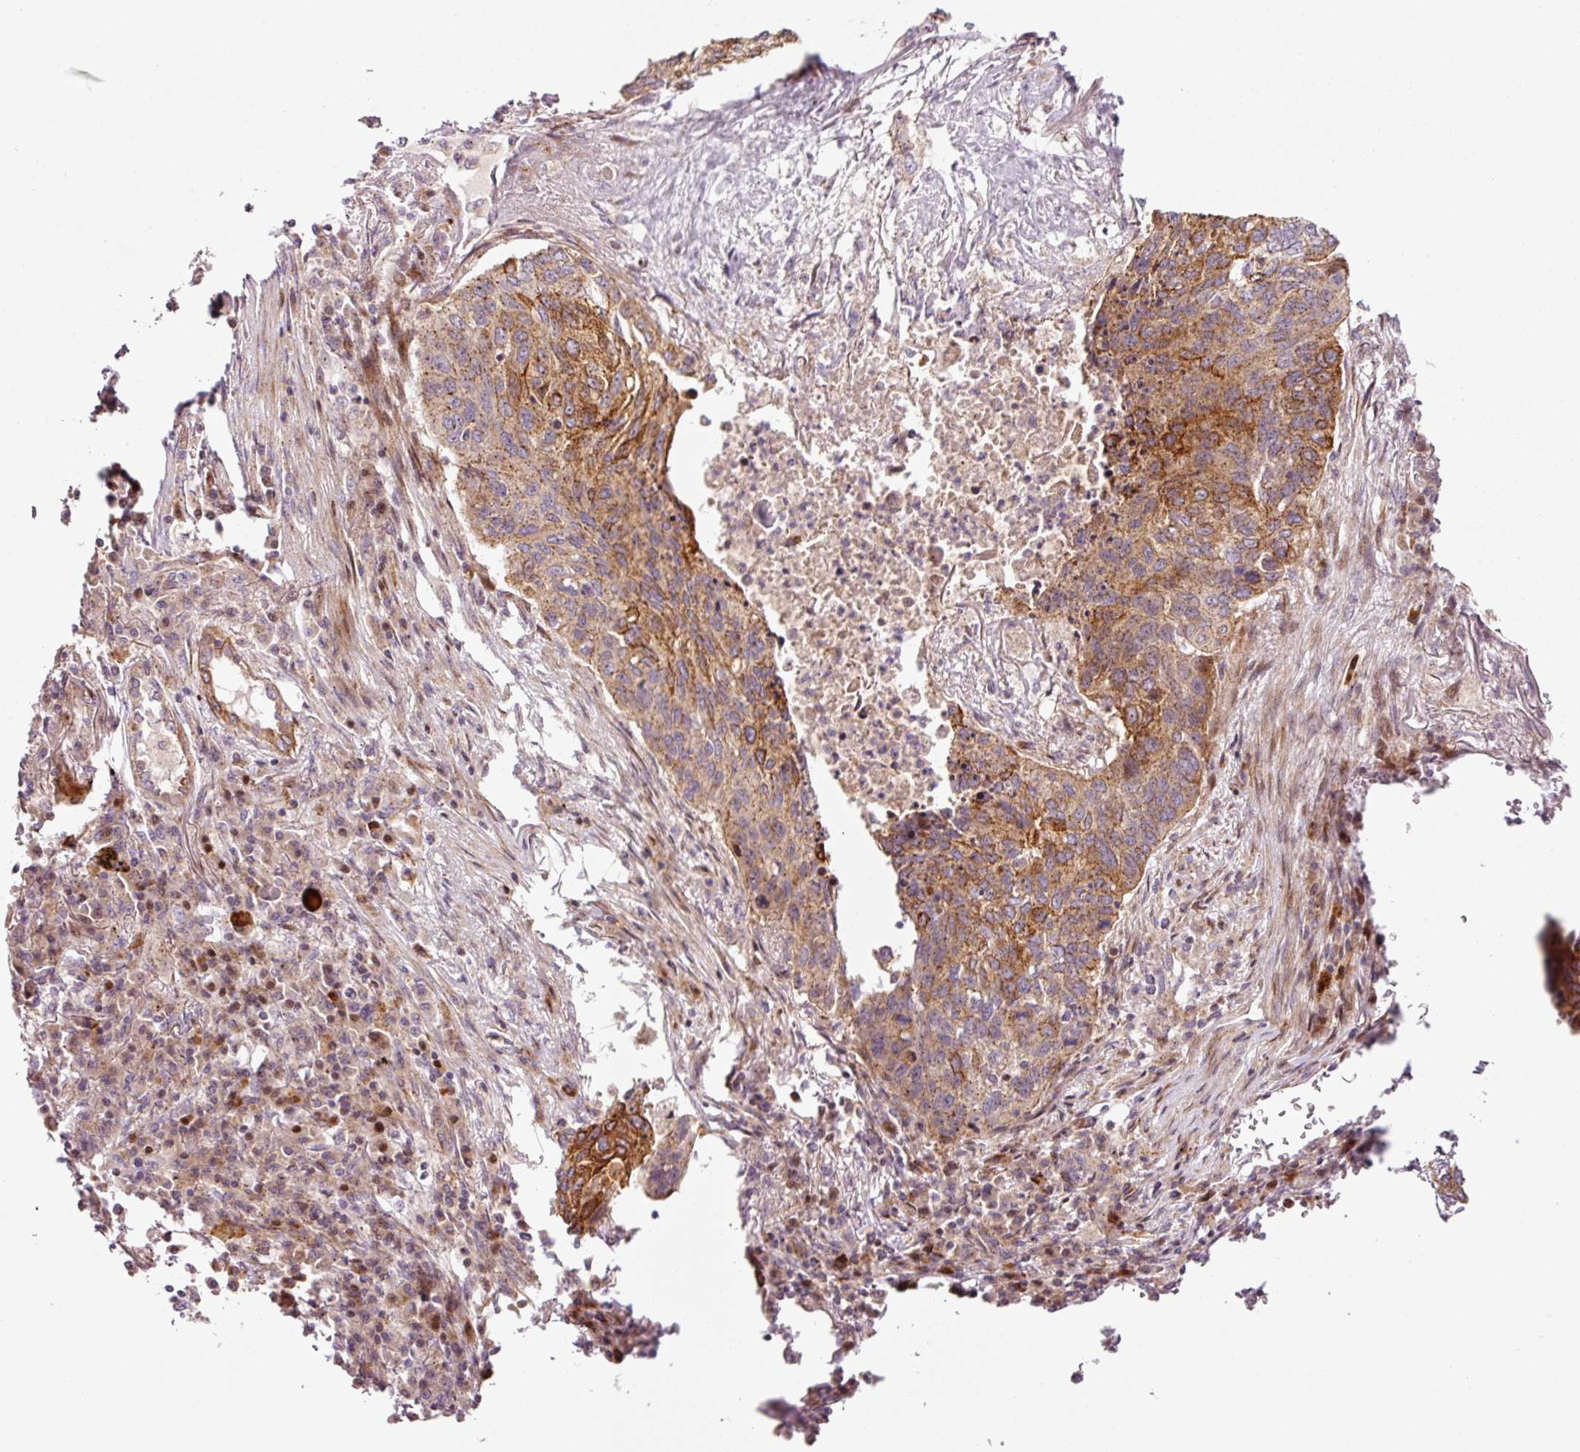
{"staining": {"intensity": "moderate", "quantity": ">75%", "location": "cytoplasmic/membranous"}, "tissue": "lung cancer", "cell_type": "Tumor cells", "image_type": "cancer", "snomed": [{"axis": "morphology", "description": "Squamous cell carcinoma, NOS"}, {"axis": "topography", "description": "Lung"}], "caption": "Lung cancer (squamous cell carcinoma) stained with DAB IHC demonstrates medium levels of moderate cytoplasmic/membranous positivity in approximately >75% of tumor cells. (Stains: DAB (3,3'-diaminobenzidine) in brown, nuclei in blue, Microscopy: brightfield microscopy at high magnification).", "gene": "ANKRD20A1", "patient": {"sex": "female", "age": 63}}